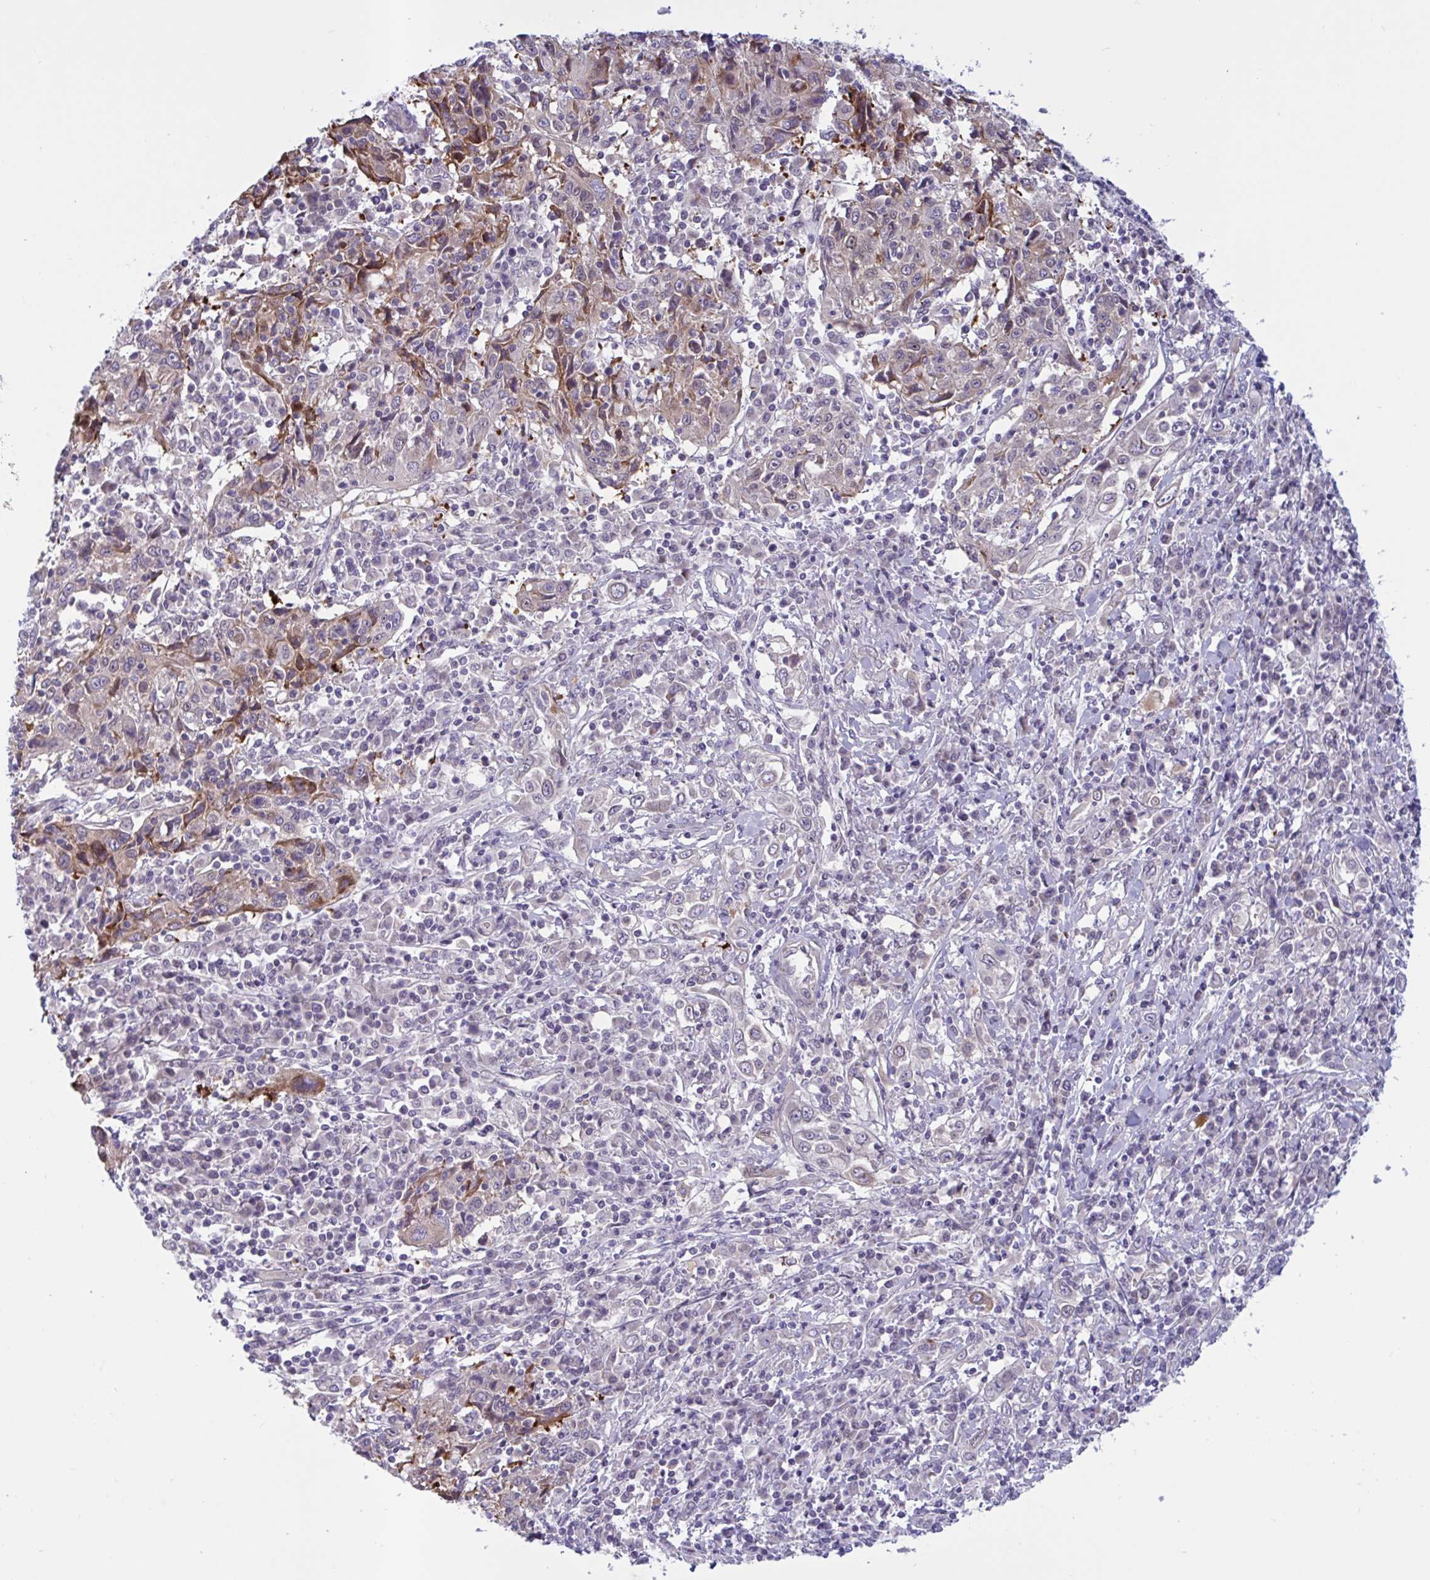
{"staining": {"intensity": "weak", "quantity": "<25%", "location": "cytoplasmic/membranous,nuclear"}, "tissue": "cervical cancer", "cell_type": "Tumor cells", "image_type": "cancer", "snomed": [{"axis": "morphology", "description": "Squamous cell carcinoma, NOS"}, {"axis": "topography", "description": "Cervix"}], "caption": "Cervical cancer (squamous cell carcinoma) stained for a protein using immunohistochemistry (IHC) shows no positivity tumor cells.", "gene": "DOCK11", "patient": {"sex": "female", "age": 46}}